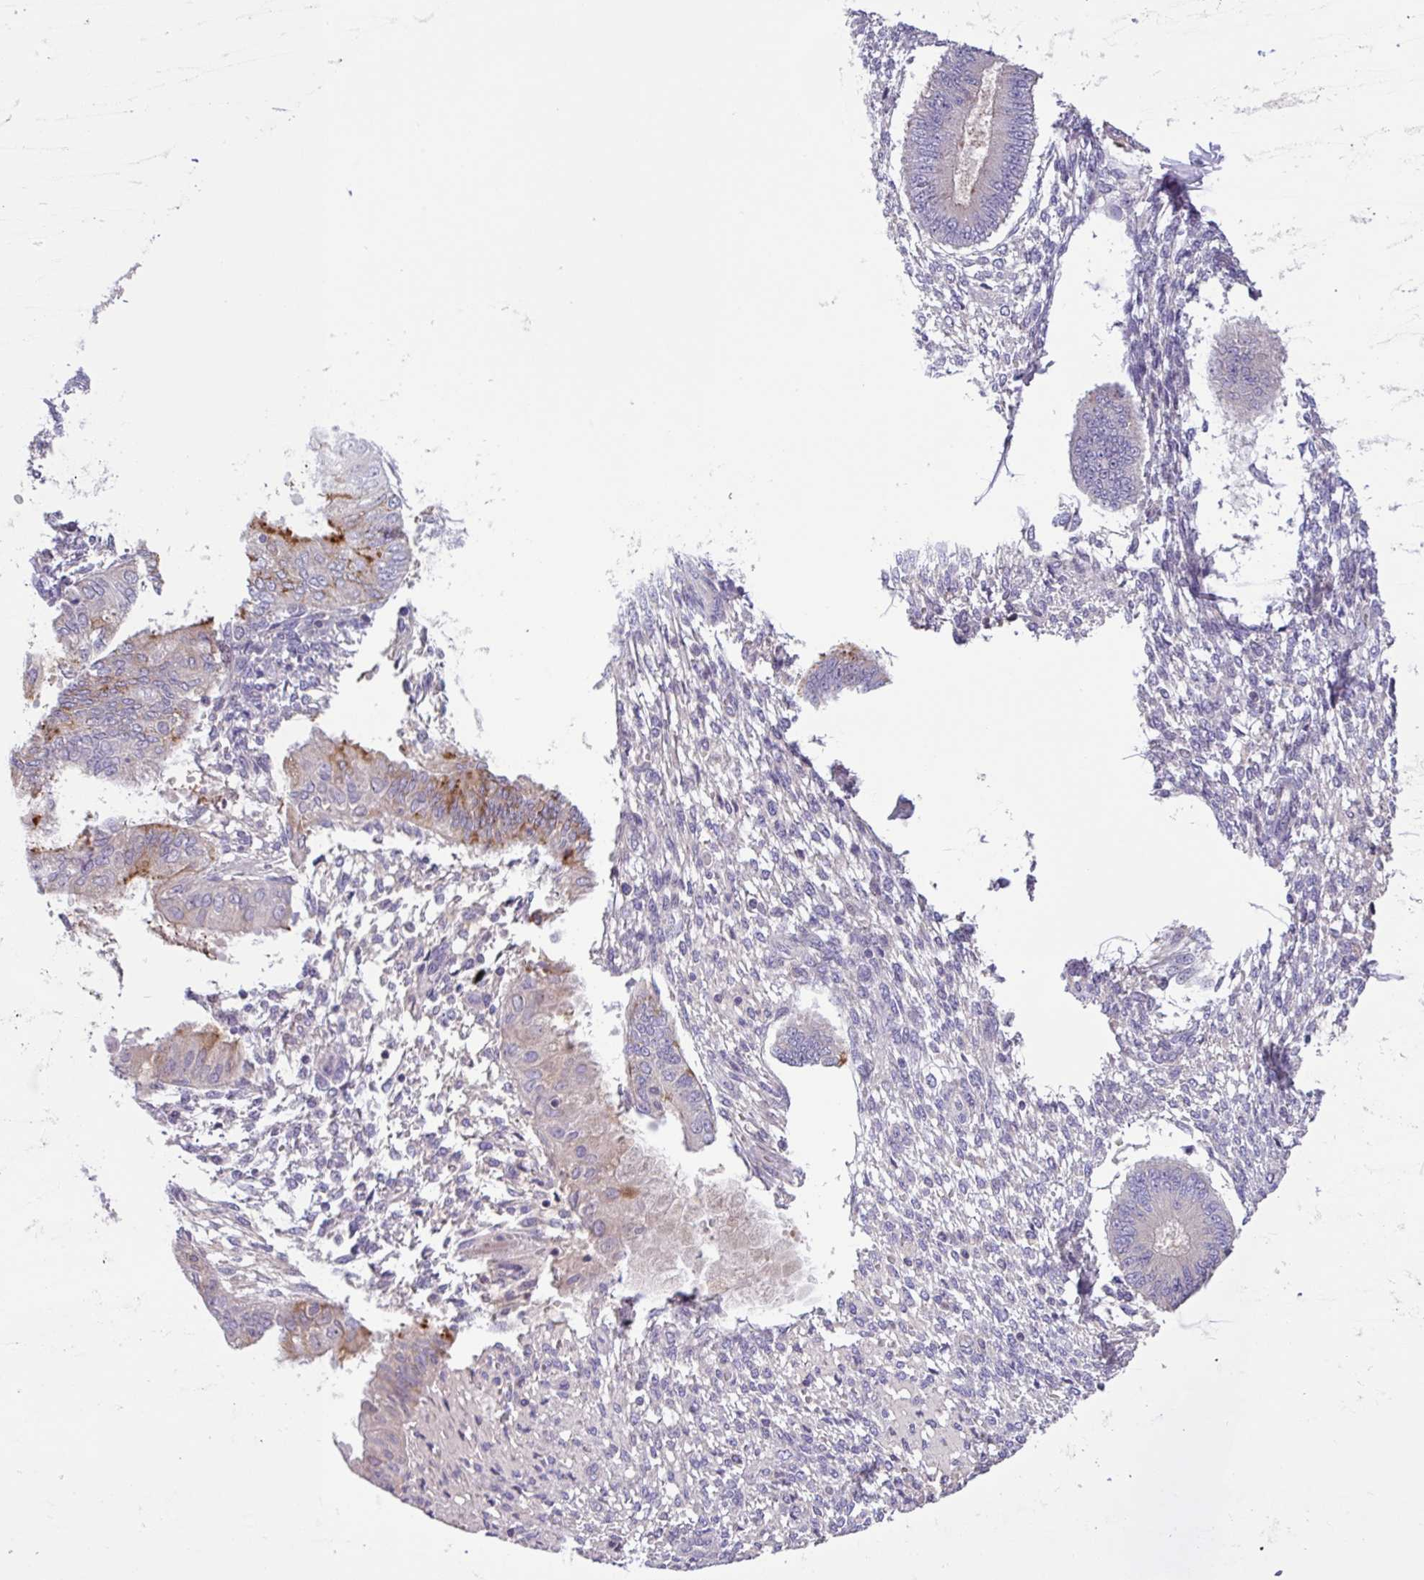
{"staining": {"intensity": "negative", "quantity": "none", "location": "none"}, "tissue": "endometrium", "cell_type": "Cells in endometrial stroma", "image_type": "normal", "snomed": [{"axis": "morphology", "description": "Normal tissue, NOS"}, {"axis": "topography", "description": "Endometrium"}], "caption": "DAB immunohistochemical staining of unremarkable human endometrium displays no significant staining in cells in endometrial stroma.", "gene": "SFTPB", "patient": {"sex": "female", "age": 49}}